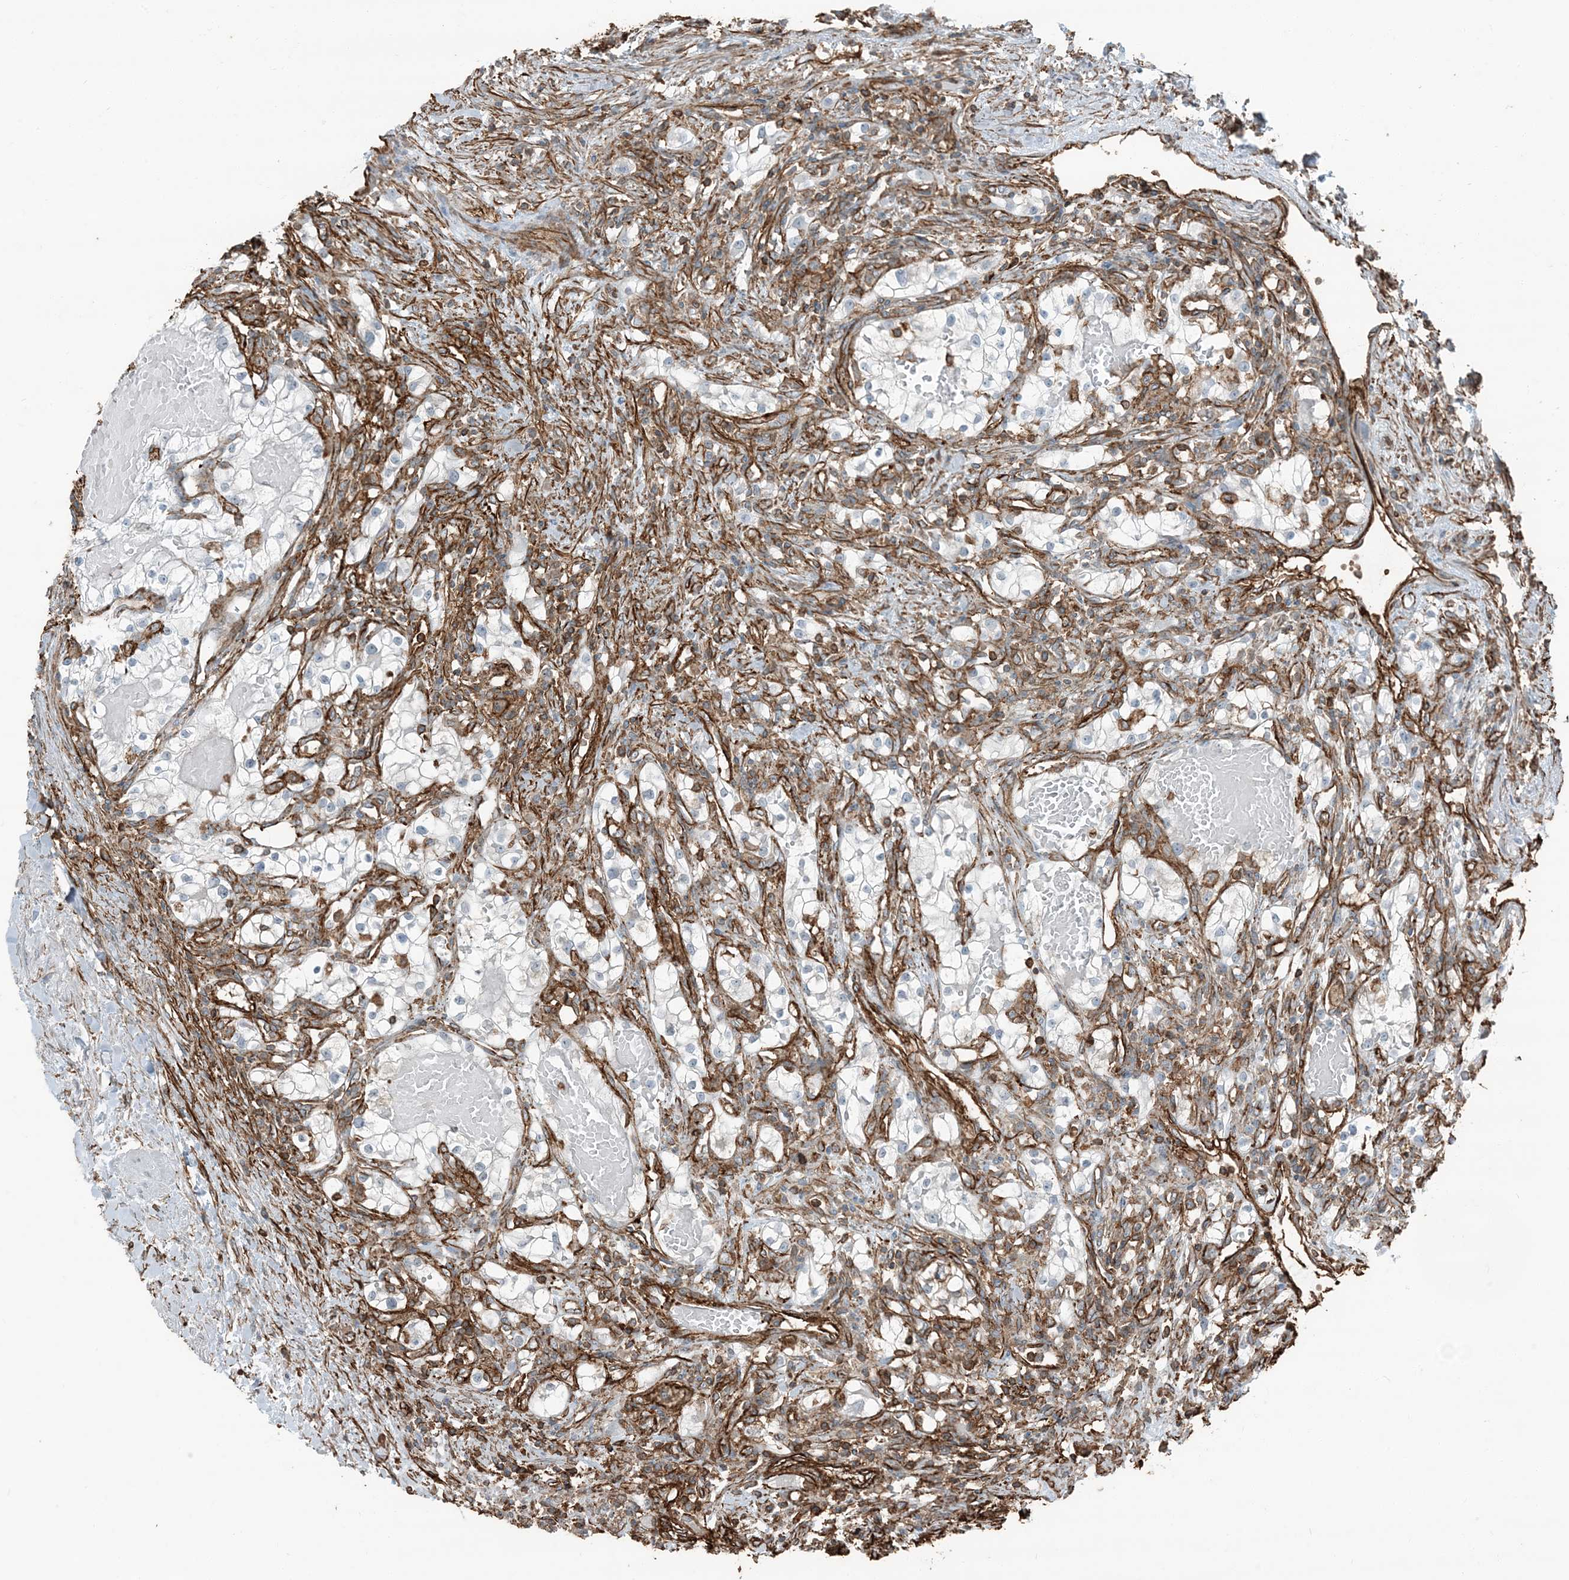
{"staining": {"intensity": "negative", "quantity": "none", "location": "none"}, "tissue": "renal cancer", "cell_type": "Tumor cells", "image_type": "cancer", "snomed": [{"axis": "morphology", "description": "Normal tissue, NOS"}, {"axis": "morphology", "description": "Adenocarcinoma, NOS"}, {"axis": "topography", "description": "Kidney"}], "caption": "Adenocarcinoma (renal) stained for a protein using IHC displays no staining tumor cells.", "gene": "APOBEC3C", "patient": {"sex": "male", "age": 68}}